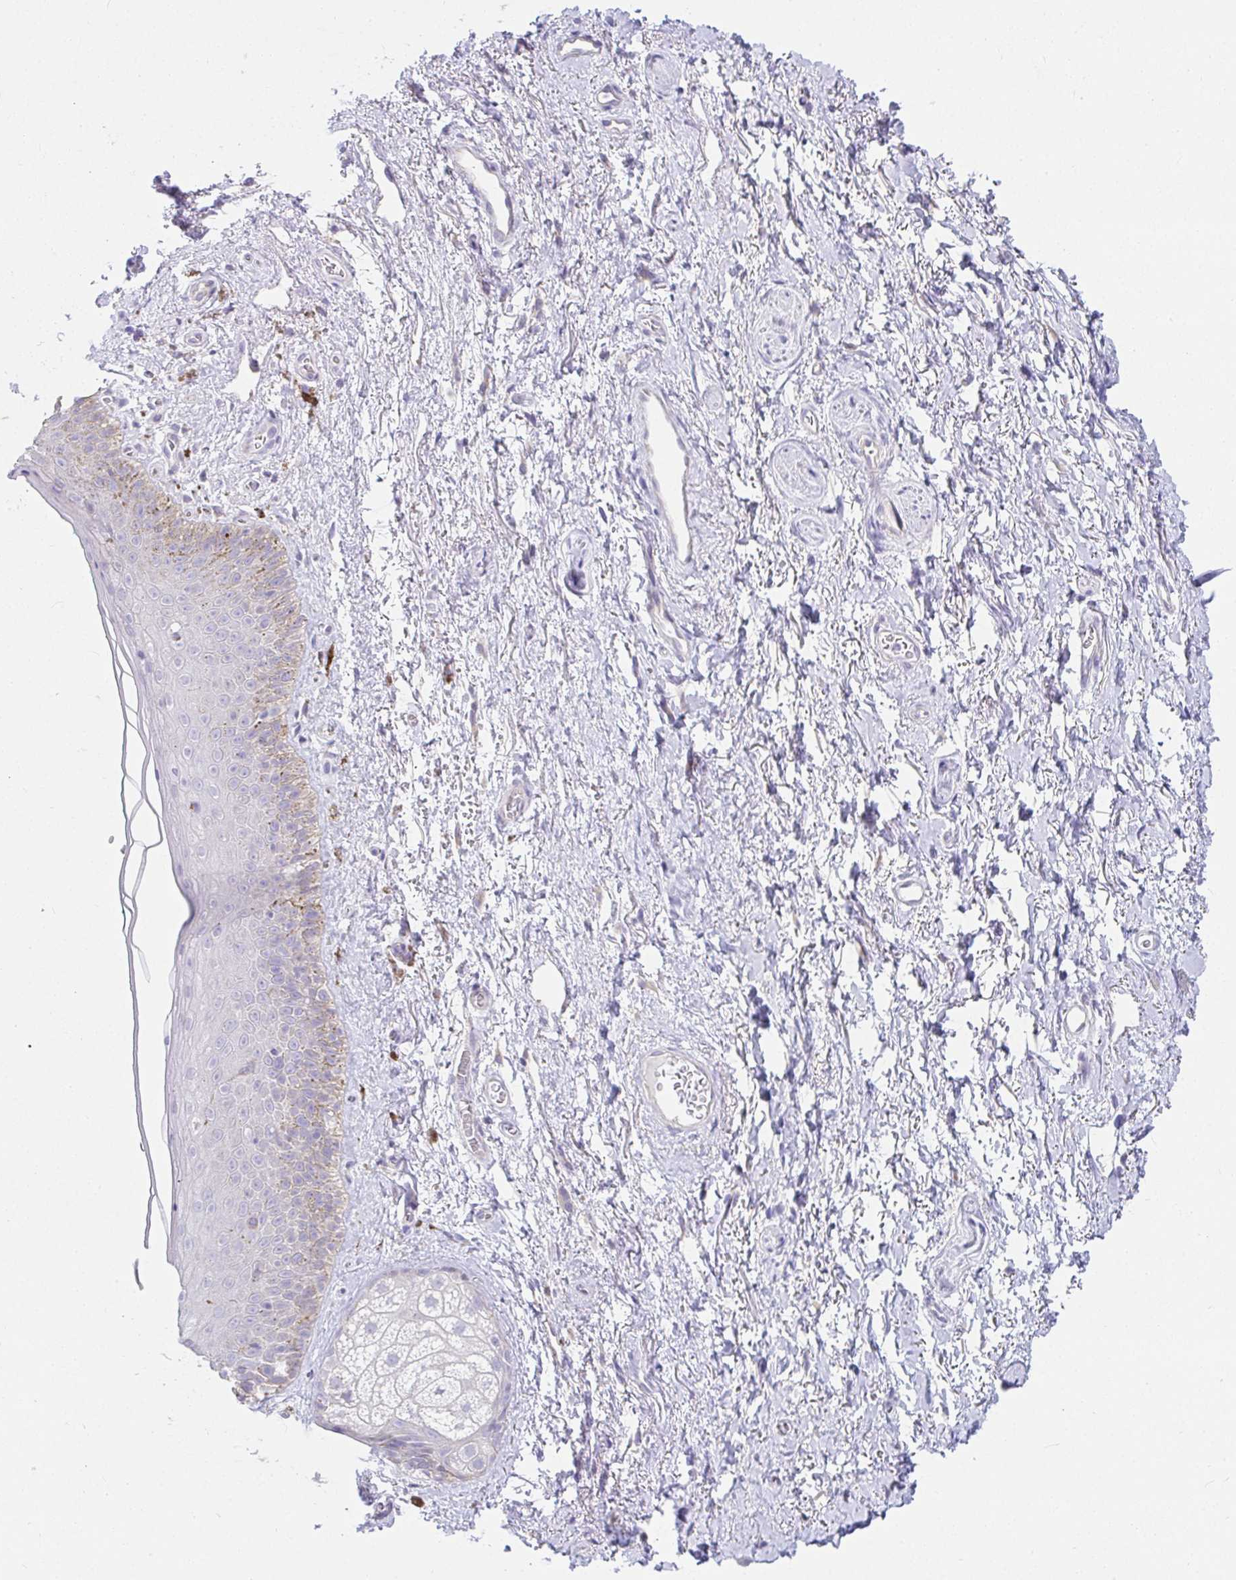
{"staining": {"intensity": "negative", "quantity": "none", "location": "none"}, "tissue": "adipose tissue", "cell_type": "Adipocytes", "image_type": "normal", "snomed": [{"axis": "morphology", "description": "Normal tissue, NOS"}, {"axis": "topography", "description": "Vulva"}, {"axis": "topography", "description": "Peripheral nerve tissue"}], "caption": "Adipose tissue stained for a protein using IHC displays no positivity adipocytes.", "gene": "VGLL1", "patient": {"sex": "female", "age": 66}}